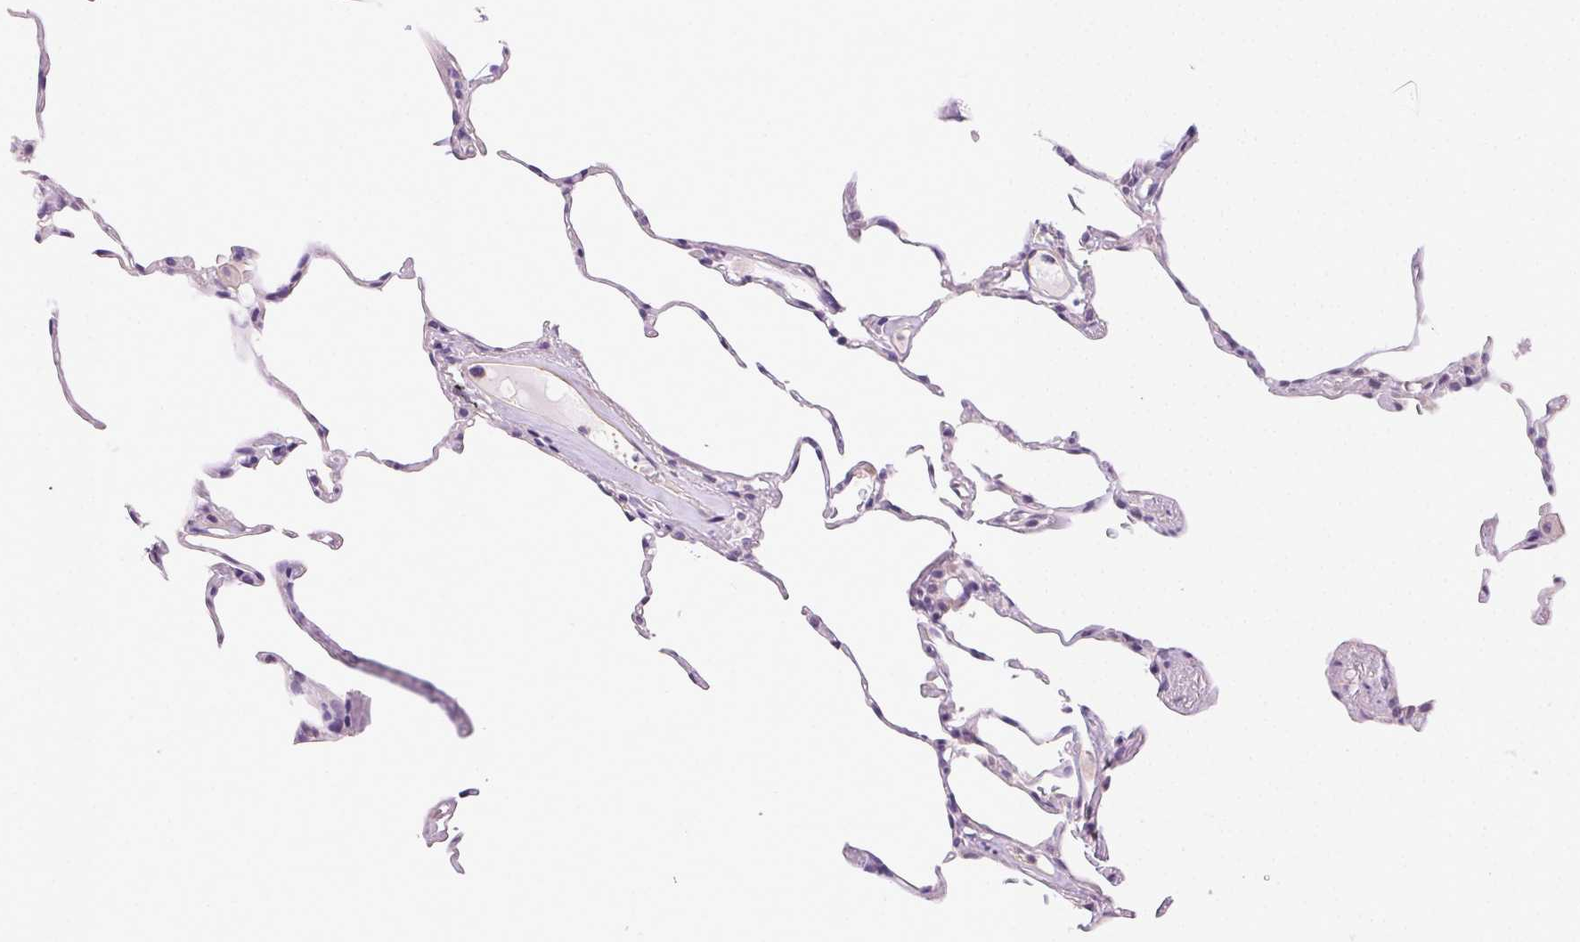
{"staining": {"intensity": "negative", "quantity": "none", "location": "none"}, "tissue": "lung", "cell_type": "Alveolar cells", "image_type": "normal", "snomed": [{"axis": "morphology", "description": "Normal tissue, NOS"}, {"axis": "topography", "description": "Lung"}], "caption": "A photomicrograph of lung stained for a protein displays no brown staining in alveolar cells. The staining was performed using DAB to visualize the protein expression in brown, while the nuclei were stained in blue with hematoxylin (Magnification: 20x).", "gene": "CSN1S1", "patient": {"sex": "female", "age": 57}}